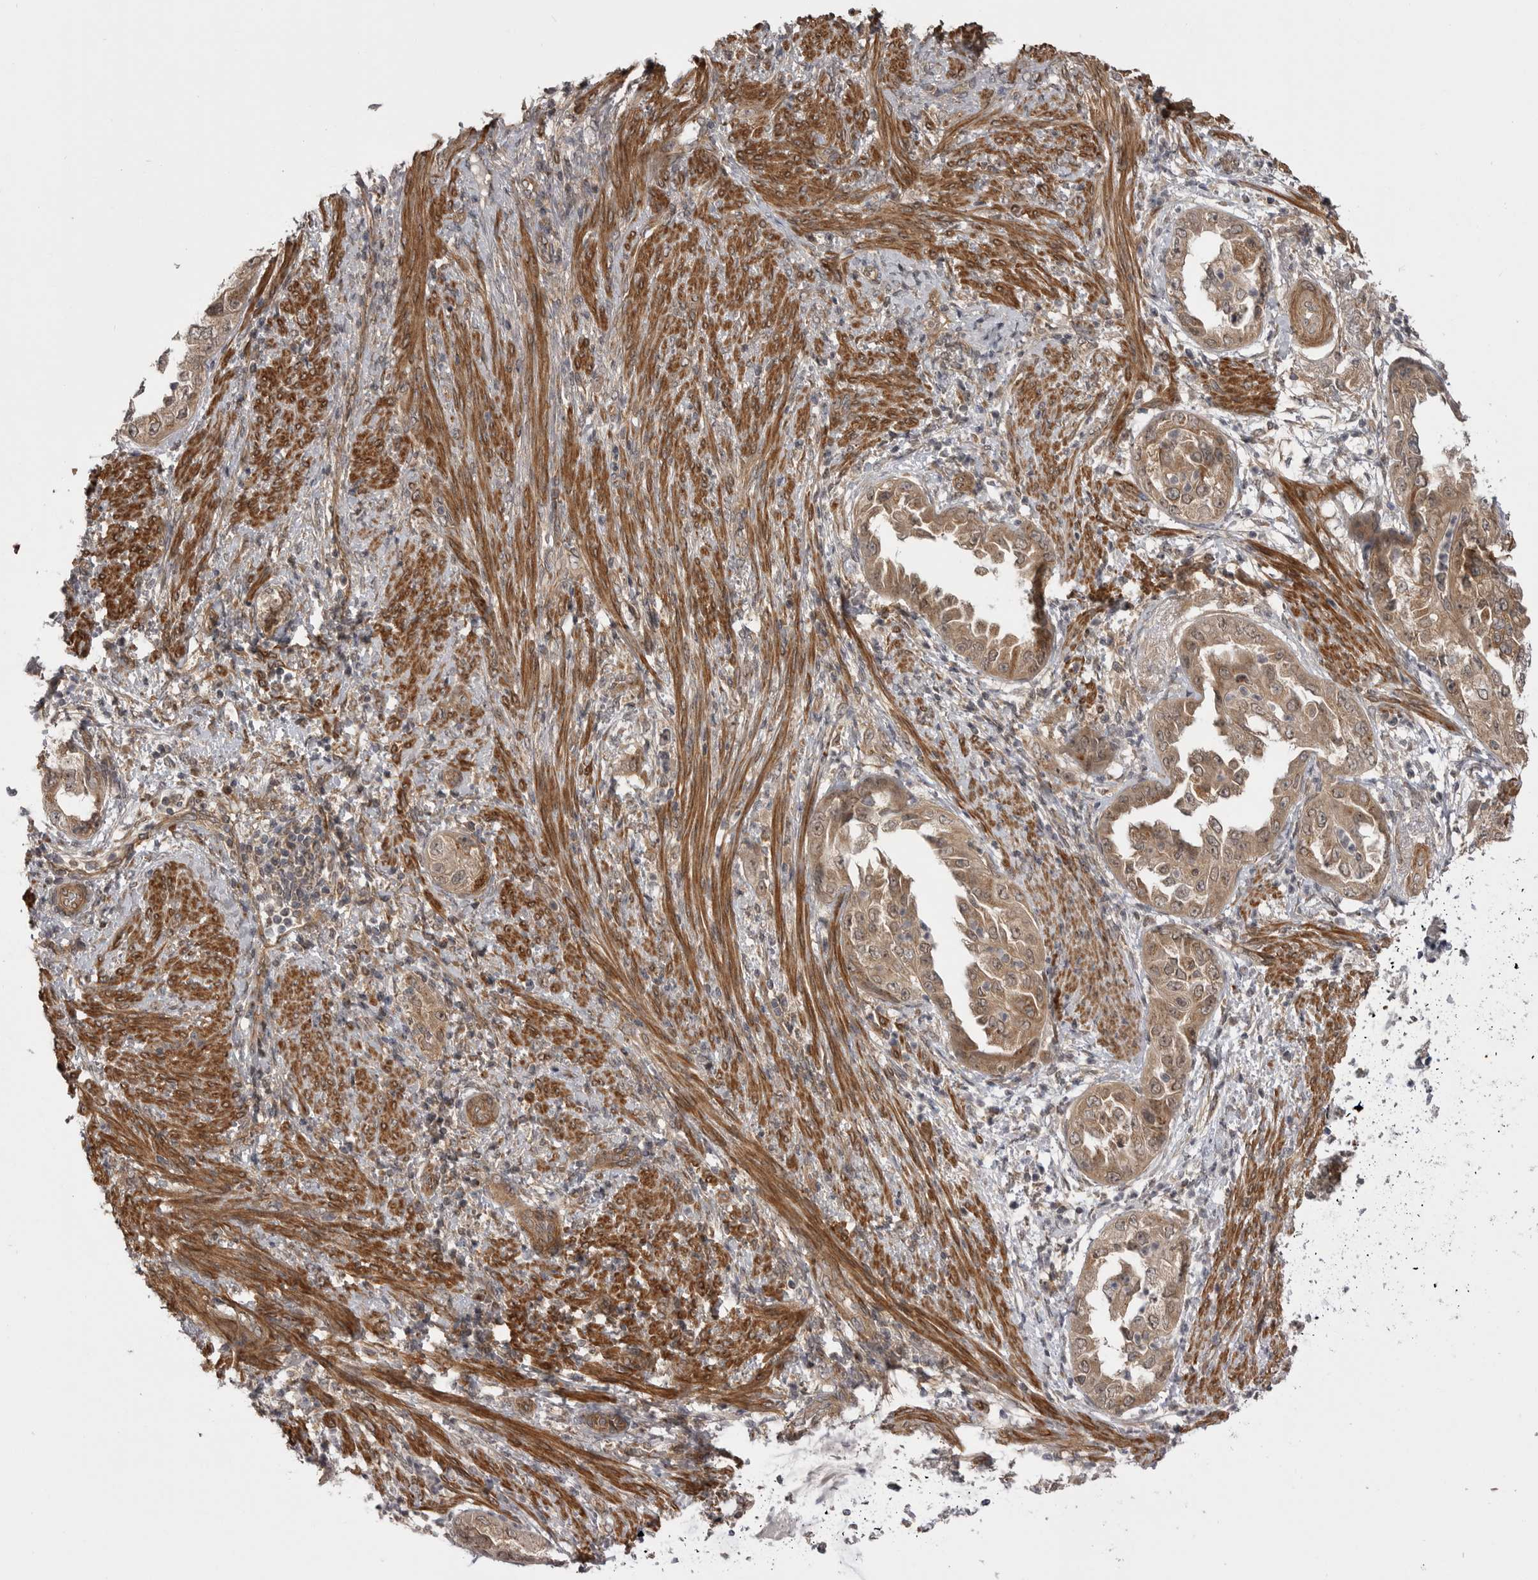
{"staining": {"intensity": "moderate", "quantity": ">75%", "location": "cytoplasmic/membranous"}, "tissue": "endometrial cancer", "cell_type": "Tumor cells", "image_type": "cancer", "snomed": [{"axis": "morphology", "description": "Adenocarcinoma, NOS"}, {"axis": "topography", "description": "Endometrium"}], "caption": "An IHC photomicrograph of tumor tissue is shown. Protein staining in brown highlights moderate cytoplasmic/membranous positivity in adenocarcinoma (endometrial) within tumor cells.", "gene": "PDCL", "patient": {"sex": "female", "age": 85}}